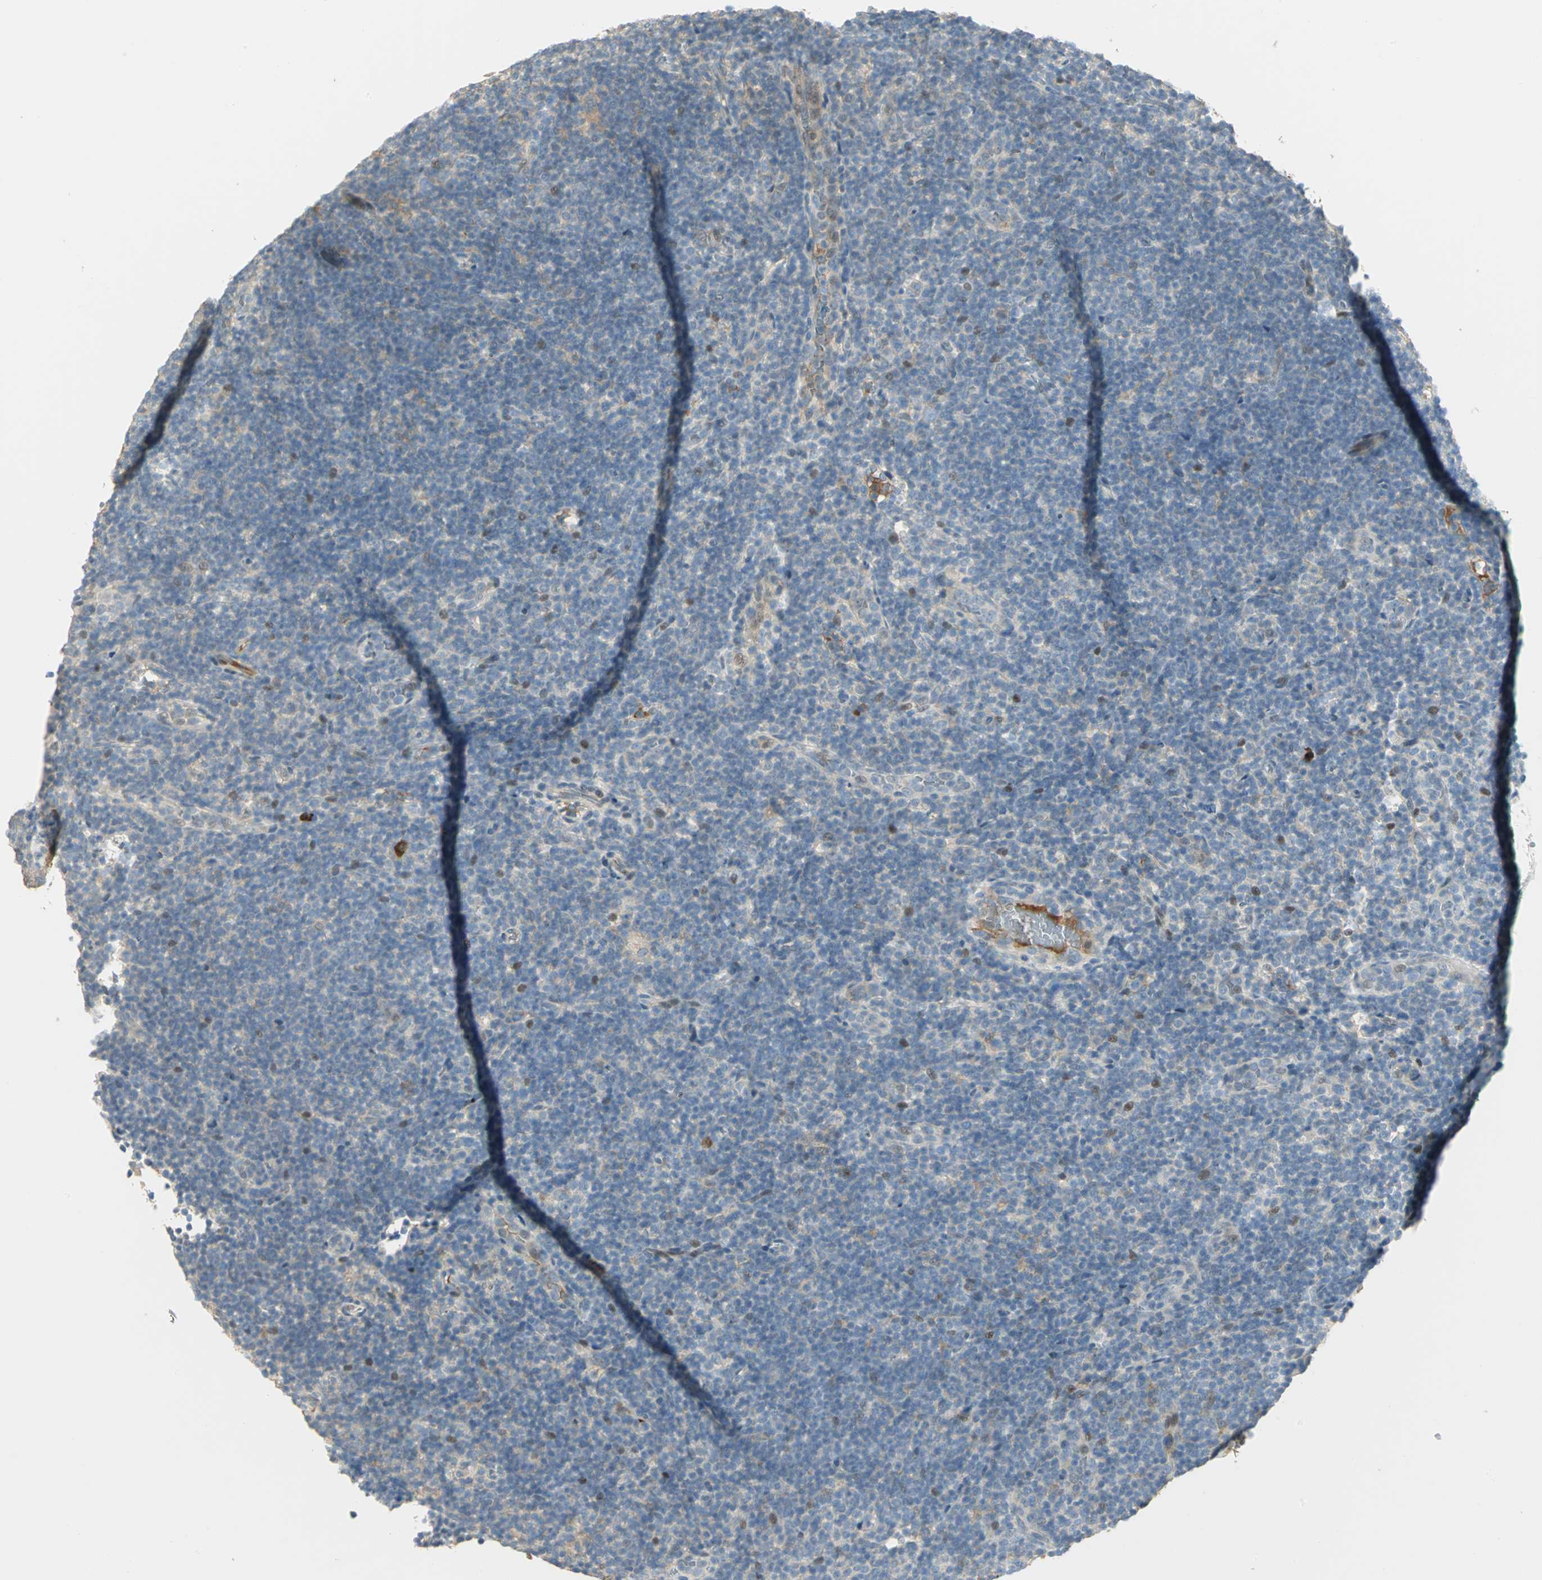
{"staining": {"intensity": "negative", "quantity": "none", "location": "none"}, "tissue": "lymphoma", "cell_type": "Tumor cells", "image_type": "cancer", "snomed": [{"axis": "morphology", "description": "Hodgkin's disease, NOS"}, {"axis": "topography", "description": "Lymph node"}], "caption": "High power microscopy micrograph of an immunohistochemistry (IHC) histopathology image of lymphoma, revealing no significant positivity in tumor cells. (Stains: DAB immunohistochemistry with hematoxylin counter stain, Microscopy: brightfield microscopy at high magnification).", "gene": "PROC", "patient": {"sex": "female", "age": 57}}